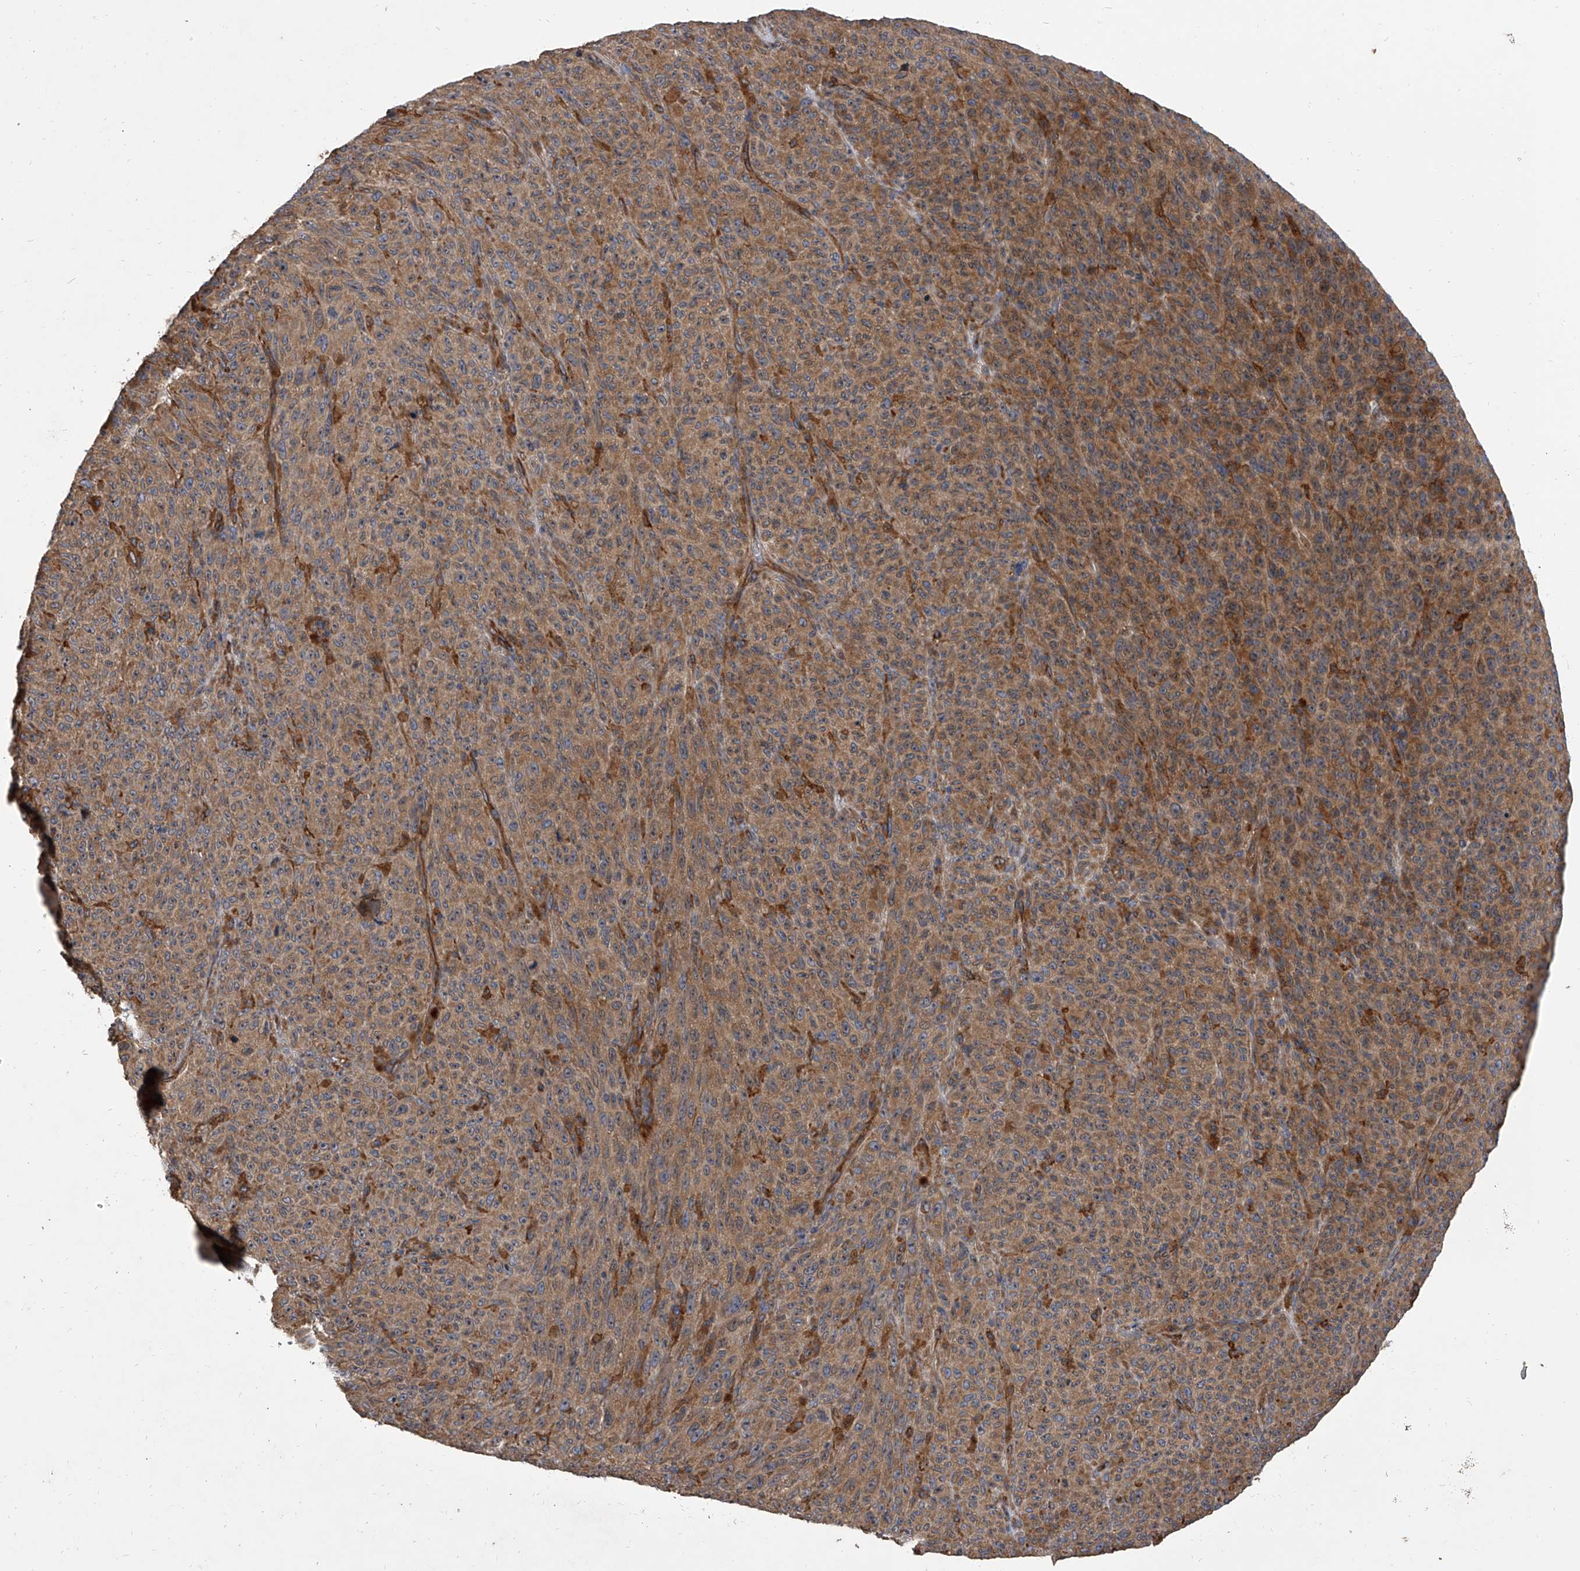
{"staining": {"intensity": "weak", "quantity": ">75%", "location": "cytoplasmic/membranous"}, "tissue": "melanoma", "cell_type": "Tumor cells", "image_type": "cancer", "snomed": [{"axis": "morphology", "description": "Malignant melanoma, NOS"}, {"axis": "topography", "description": "Skin"}], "caption": "High-power microscopy captured an immunohistochemistry (IHC) histopathology image of malignant melanoma, revealing weak cytoplasmic/membranous staining in about >75% of tumor cells.", "gene": "EXOC4", "patient": {"sex": "female", "age": 82}}